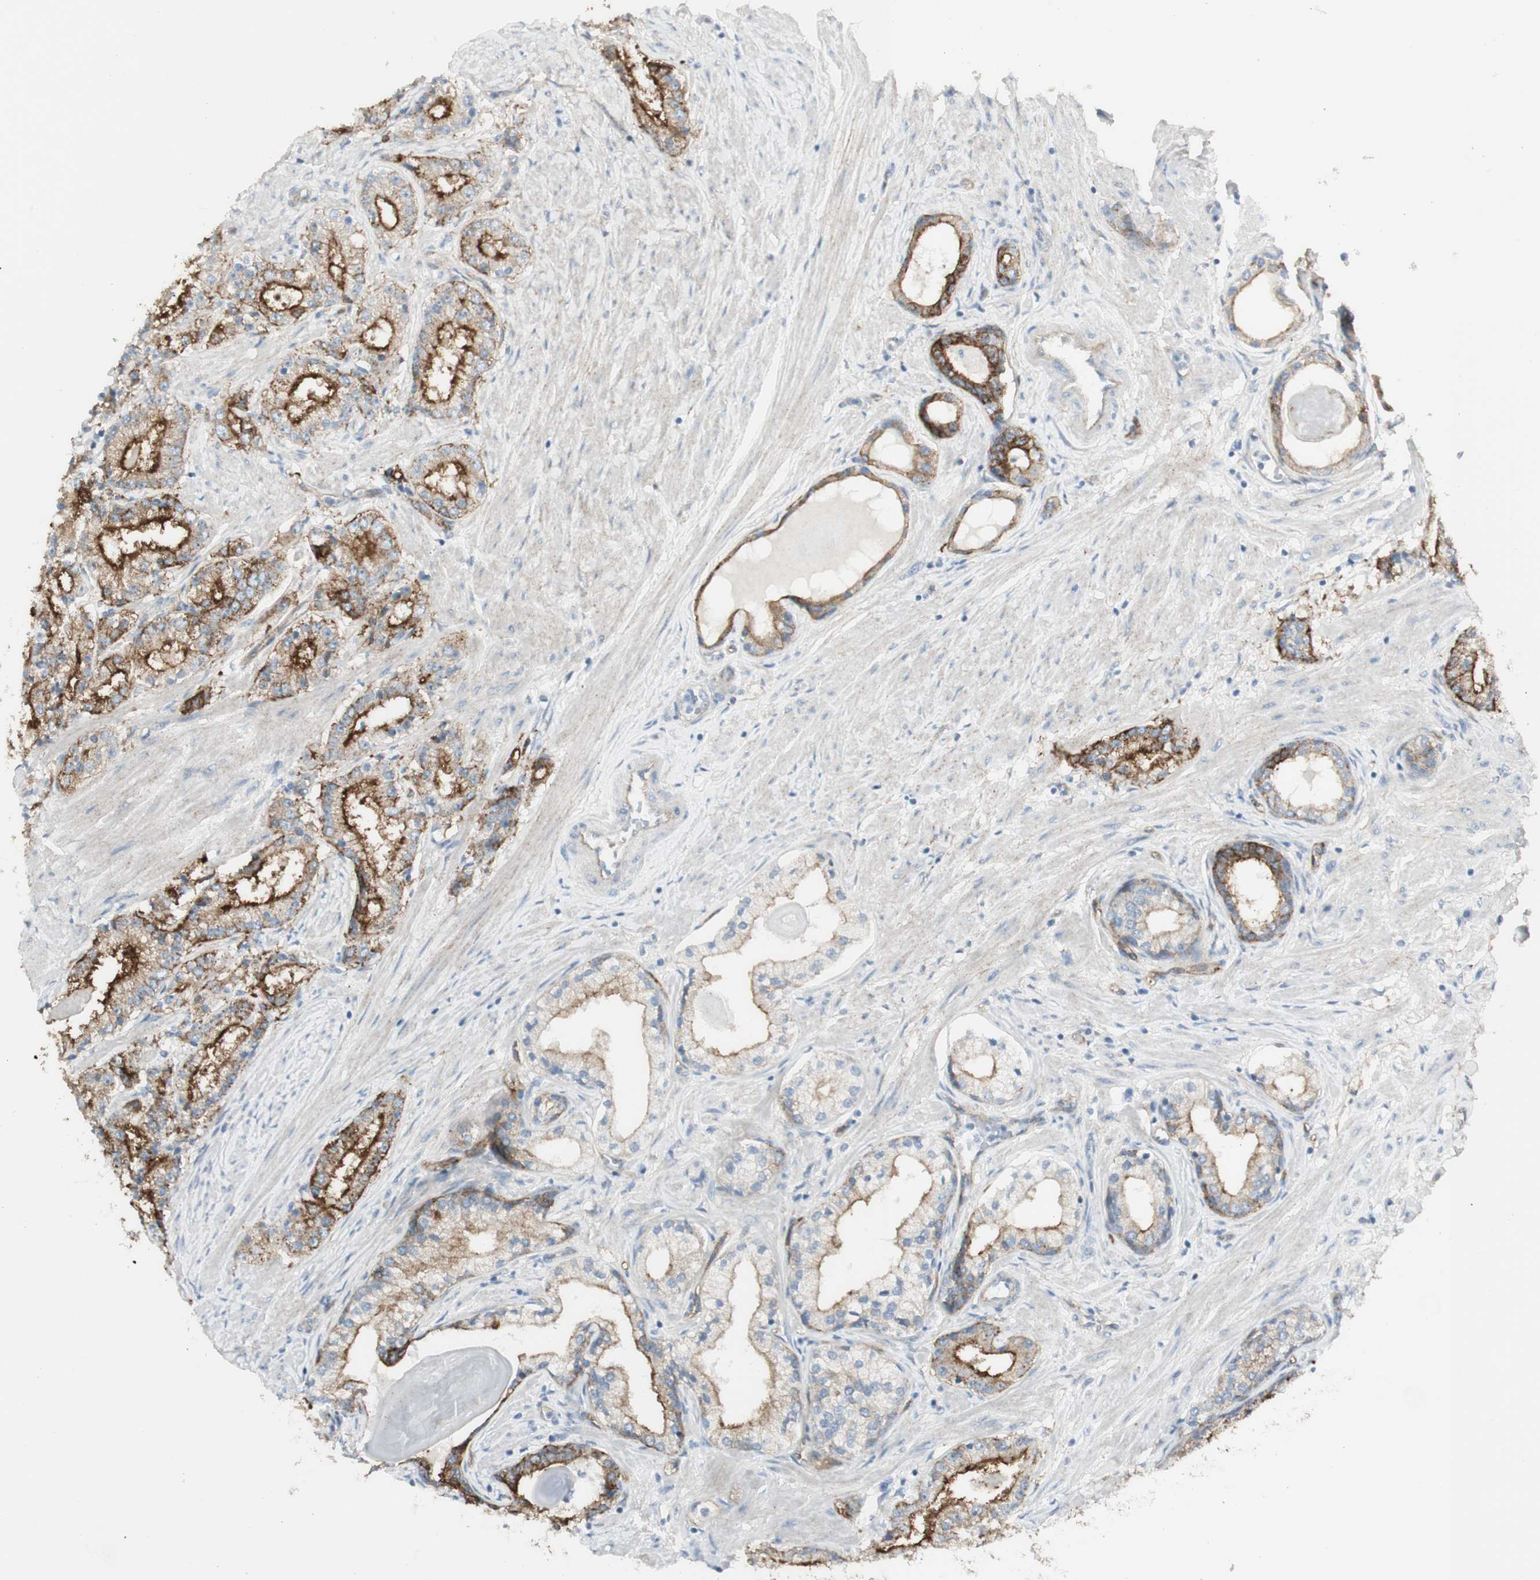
{"staining": {"intensity": "weak", "quantity": "25%-75%", "location": "cytoplasmic/membranous"}, "tissue": "prostate cancer", "cell_type": "Tumor cells", "image_type": "cancer", "snomed": [{"axis": "morphology", "description": "Adenocarcinoma, Low grade"}, {"axis": "topography", "description": "Prostate"}], "caption": "Immunohistochemistry (IHC) of low-grade adenocarcinoma (prostate) demonstrates low levels of weak cytoplasmic/membranous staining in about 25%-75% of tumor cells. (brown staining indicates protein expression, while blue staining denotes nuclei).", "gene": "MYO6", "patient": {"sex": "male", "age": 63}}